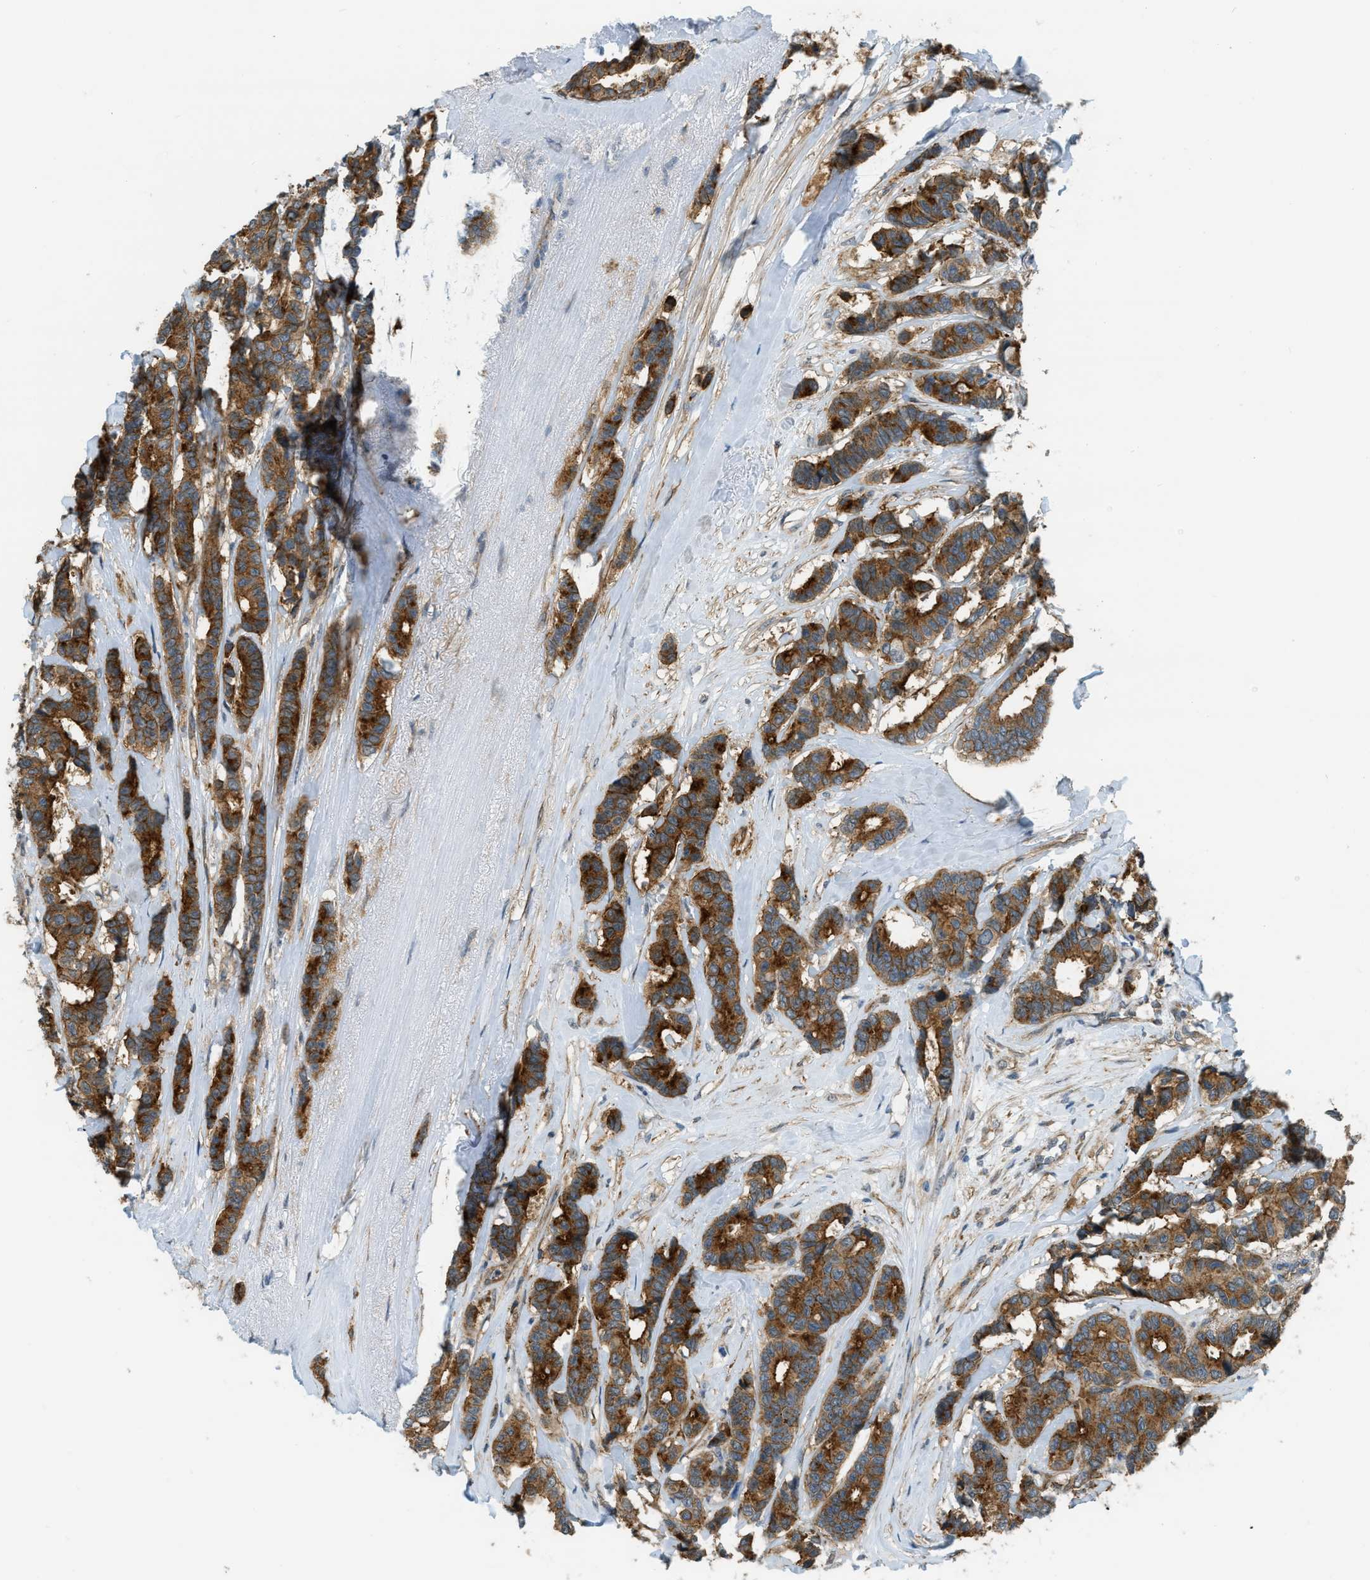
{"staining": {"intensity": "strong", "quantity": ">75%", "location": "cytoplasmic/membranous"}, "tissue": "breast cancer", "cell_type": "Tumor cells", "image_type": "cancer", "snomed": [{"axis": "morphology", "description": "Duct carcinoma"}, {"axis": "topography", "description": "Breast"}], "caption": "Immunohistochemical staining of intraductal carcinoma (breast) displays high levels of strong cytoplasmic/membranous expression in approximately >75% of tumor cells. Ihc stains the protein of interest in brown and the nuclei are stained blue.", "gene": "KIAA1671", "patient": {"sex": "female", "age": 87}}